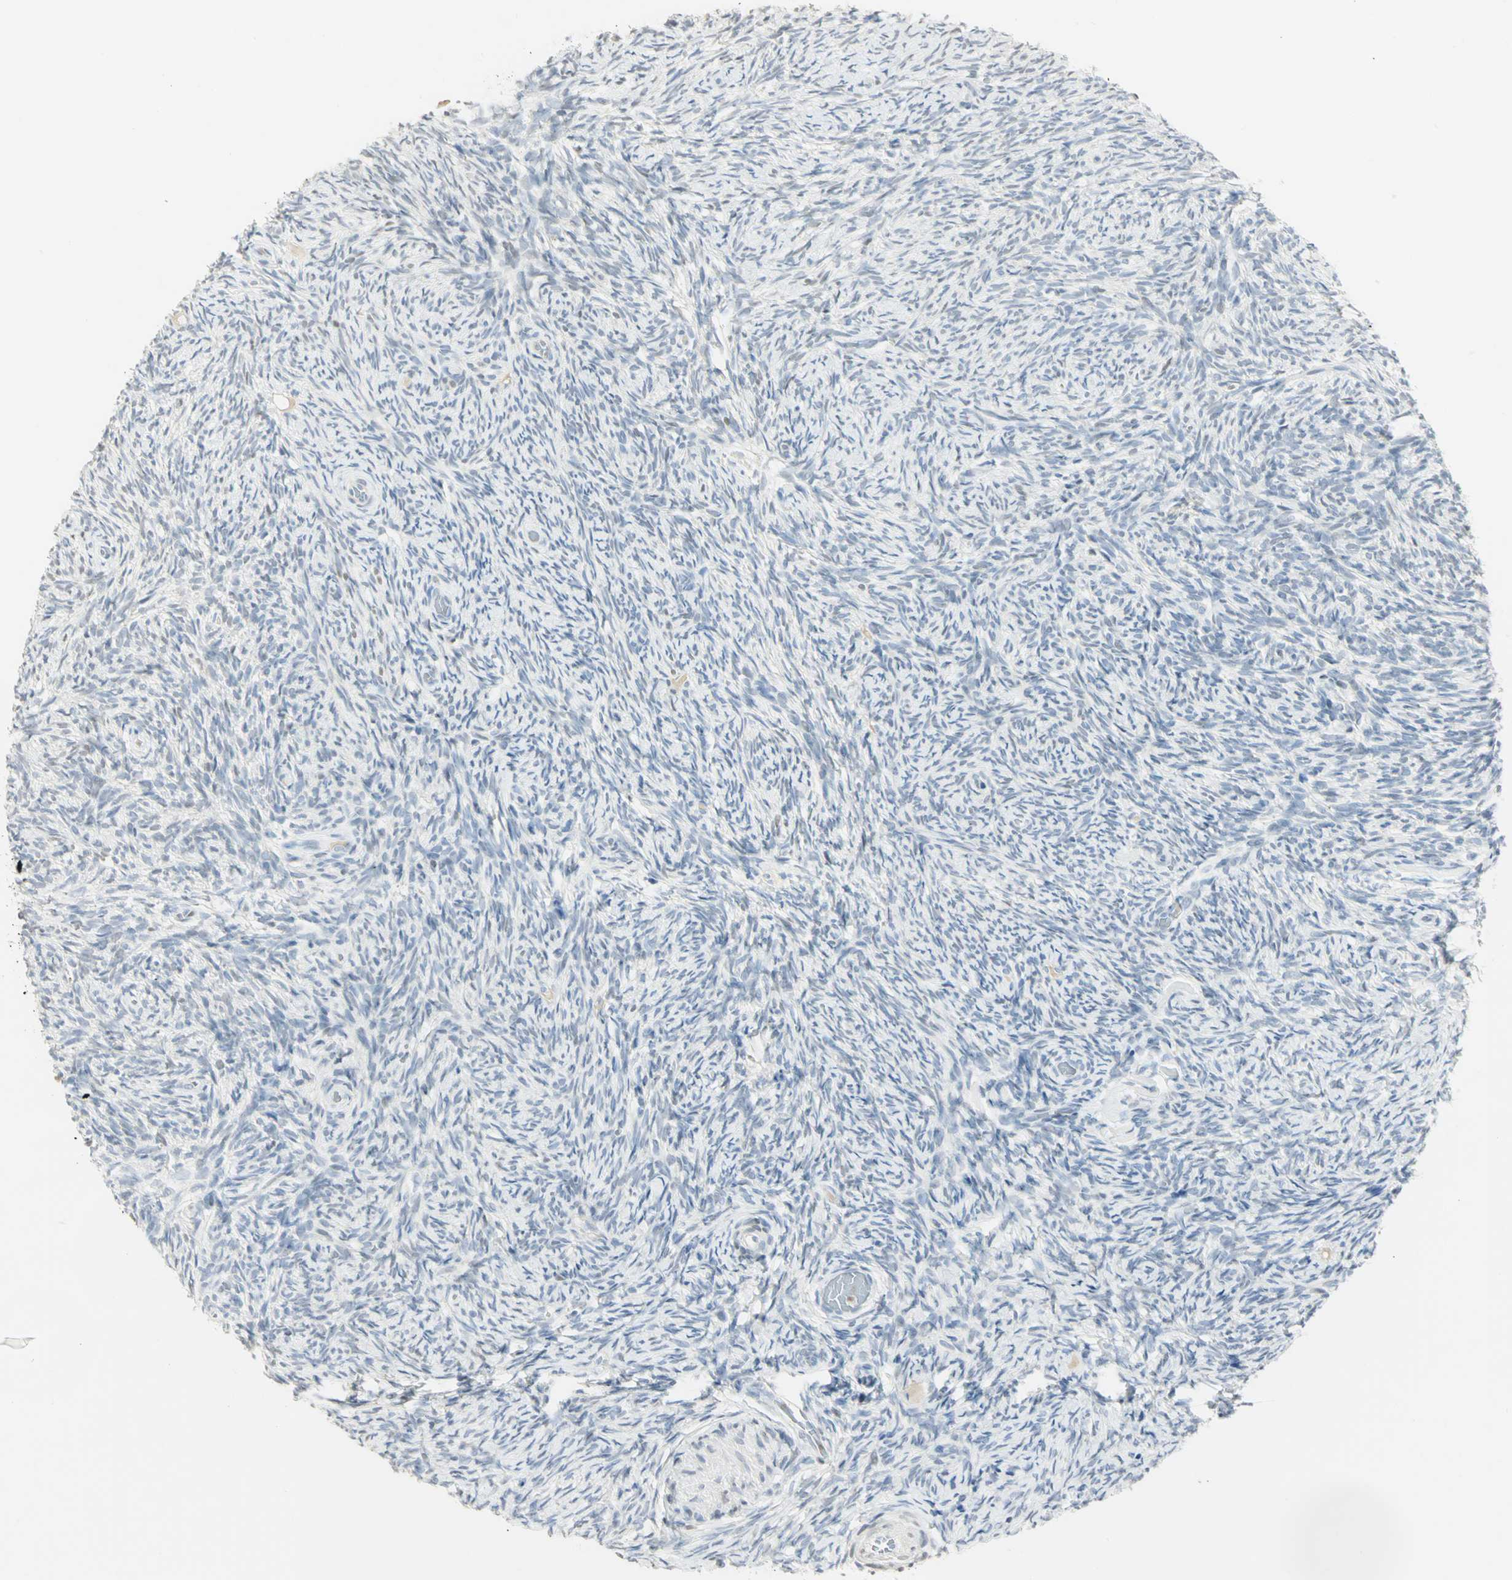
{"staining": {"intensity": "negative", "quantity": "none", "location": "none"}, "tissue": "ovary", "cell_type": "Ovarian stroma cells", "image_type": "normal", "snomed": [{"axis": "morphology", "description": "Normal tissue, NOS"}, {"axis": "topography", "description": "Ovary"}], "caption": "Immunohistochemistry (IHC) image of normal ovary stained for a protein (brown), which displays no positivity in ovarian stroma cells. (IHC, brightfield microscopy, high magnification).", "gene": "BCL6", "patient": {"sex": "female", "age": 60}}